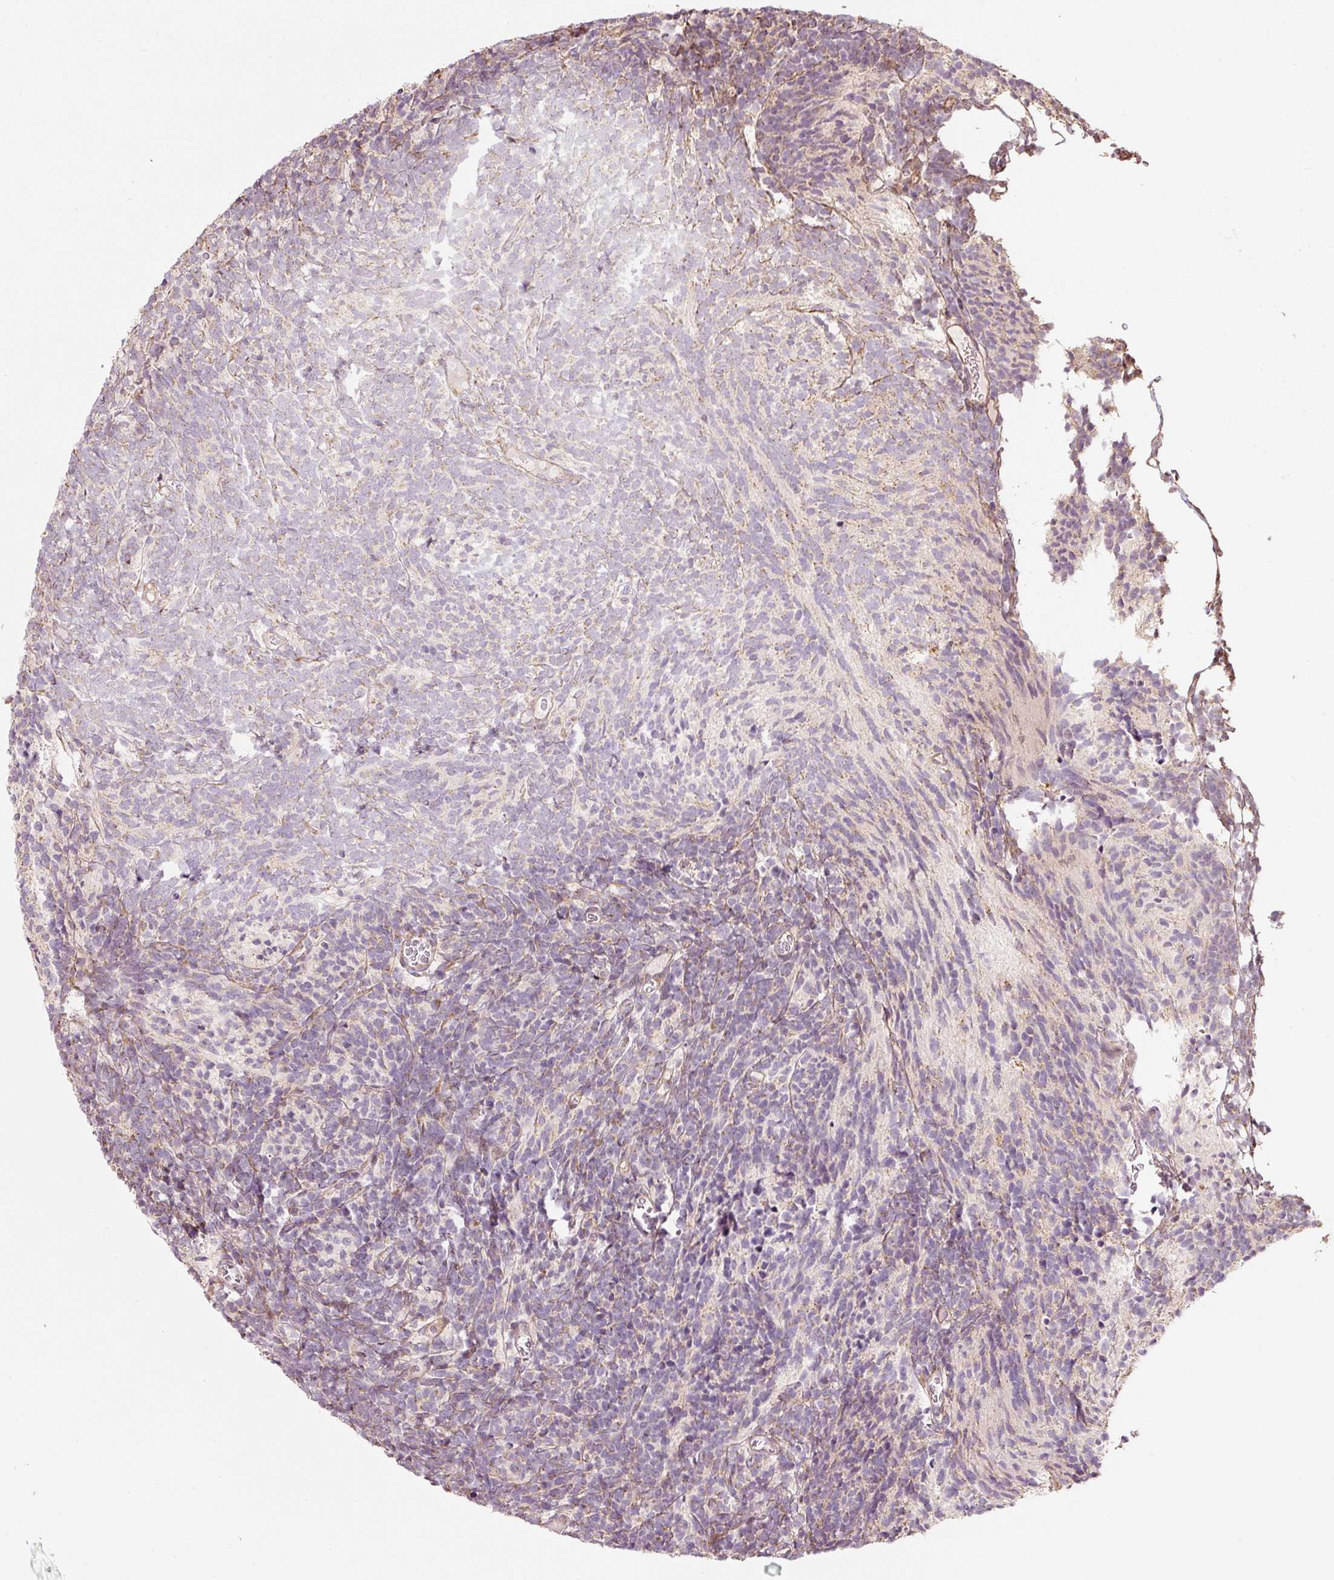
{"staining": {"intensity": "negative", "quantity": "none", "location": "none"}, "tissue": "glioma", "cell_type": "Tumor cells", "image_type": "cancer", "snomed": [{"axis": "morphology", "description": "Glioma, malignant, Low grade"}, {"axis": "topography", "description": "Brain"}], "caption": "This is an IHC image of human glioma. There is no expression in tumor cells.", "gene": "ETF1", "patient": {"sex": "female", "age": 1}}